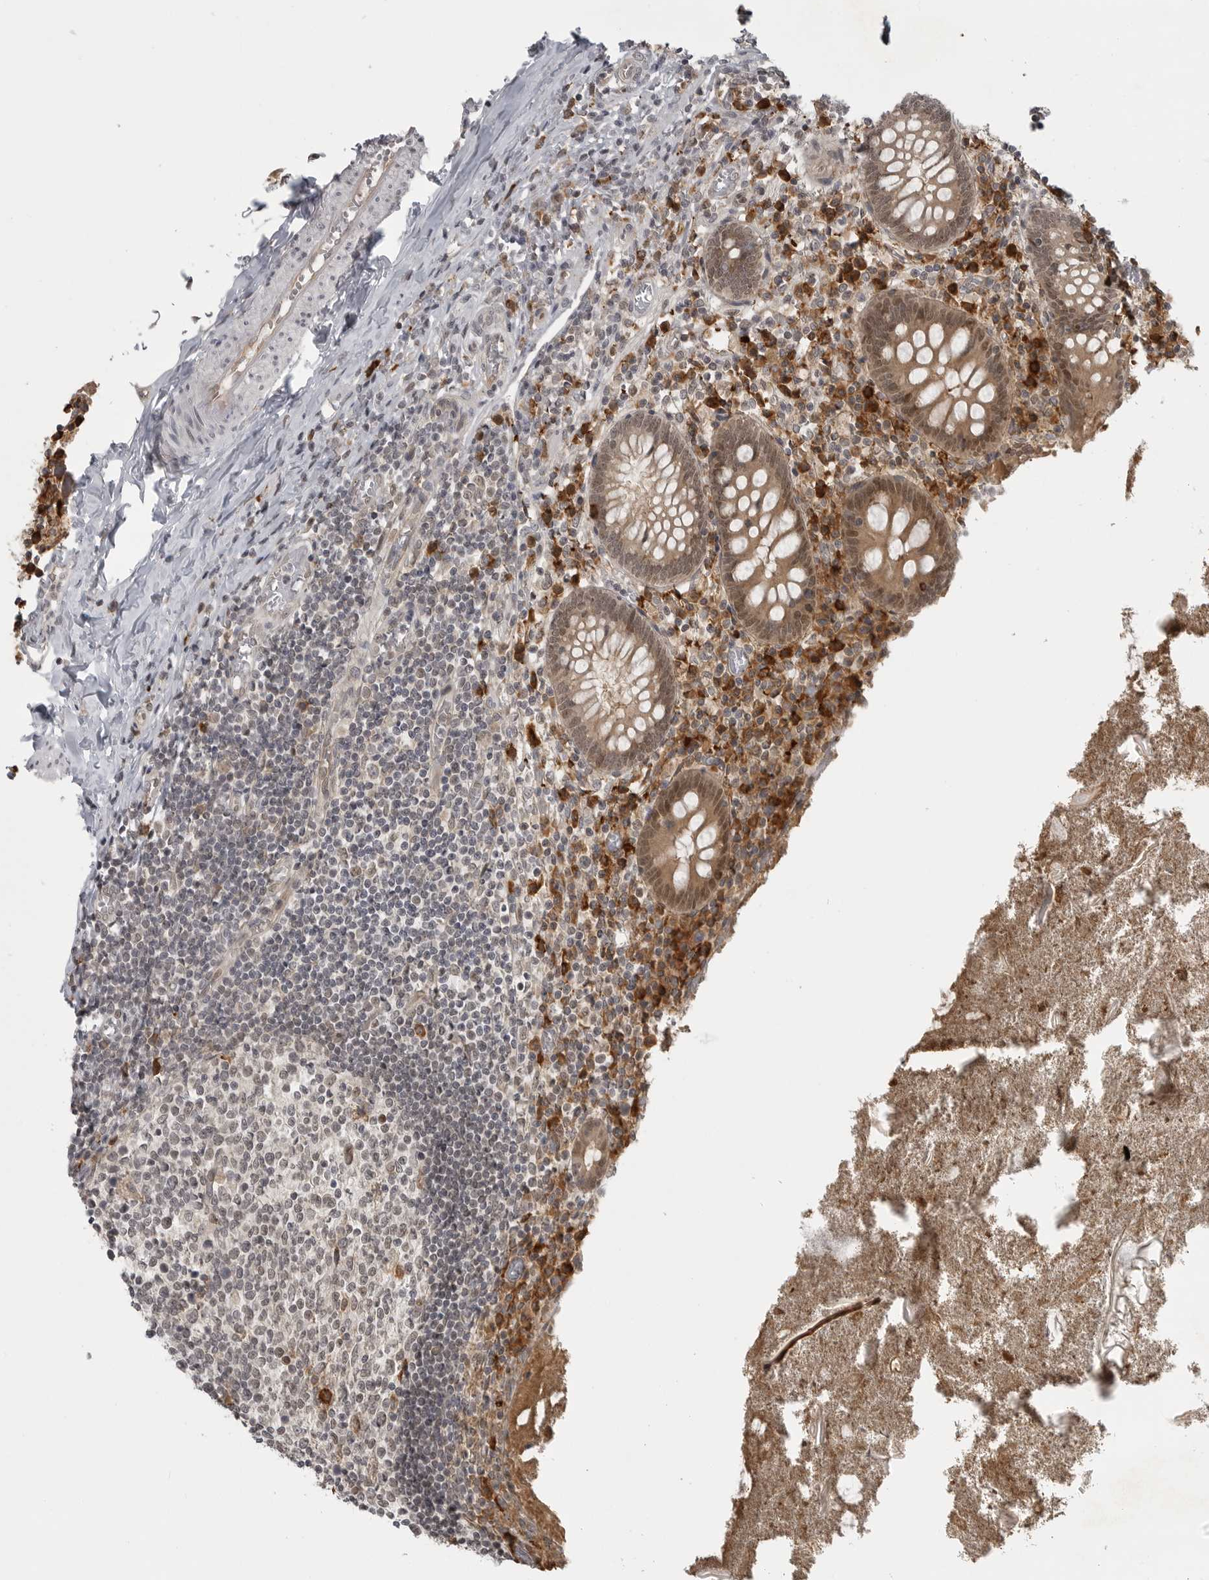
{"staining": {"intensity": "moderate", "quantity": ">75%", "location": "cytoplasmic/membranous,nuclear"}, "tissue": "appendix", "cell_type": "Glandular cells", "image_type": "normal", "snomed": [{"axis": "morphology", "description": "Normal tissue, NOS"}, {"axis": "topography", "description": "Appendix"}], "caption": "A brown stain highlights moderate cytoplasmic/membranous,nuclear expression of a protein in glandular cells of normal appendix.", "gene": "CEP295NL", "patient": {"sex": "female", "age": 17}}